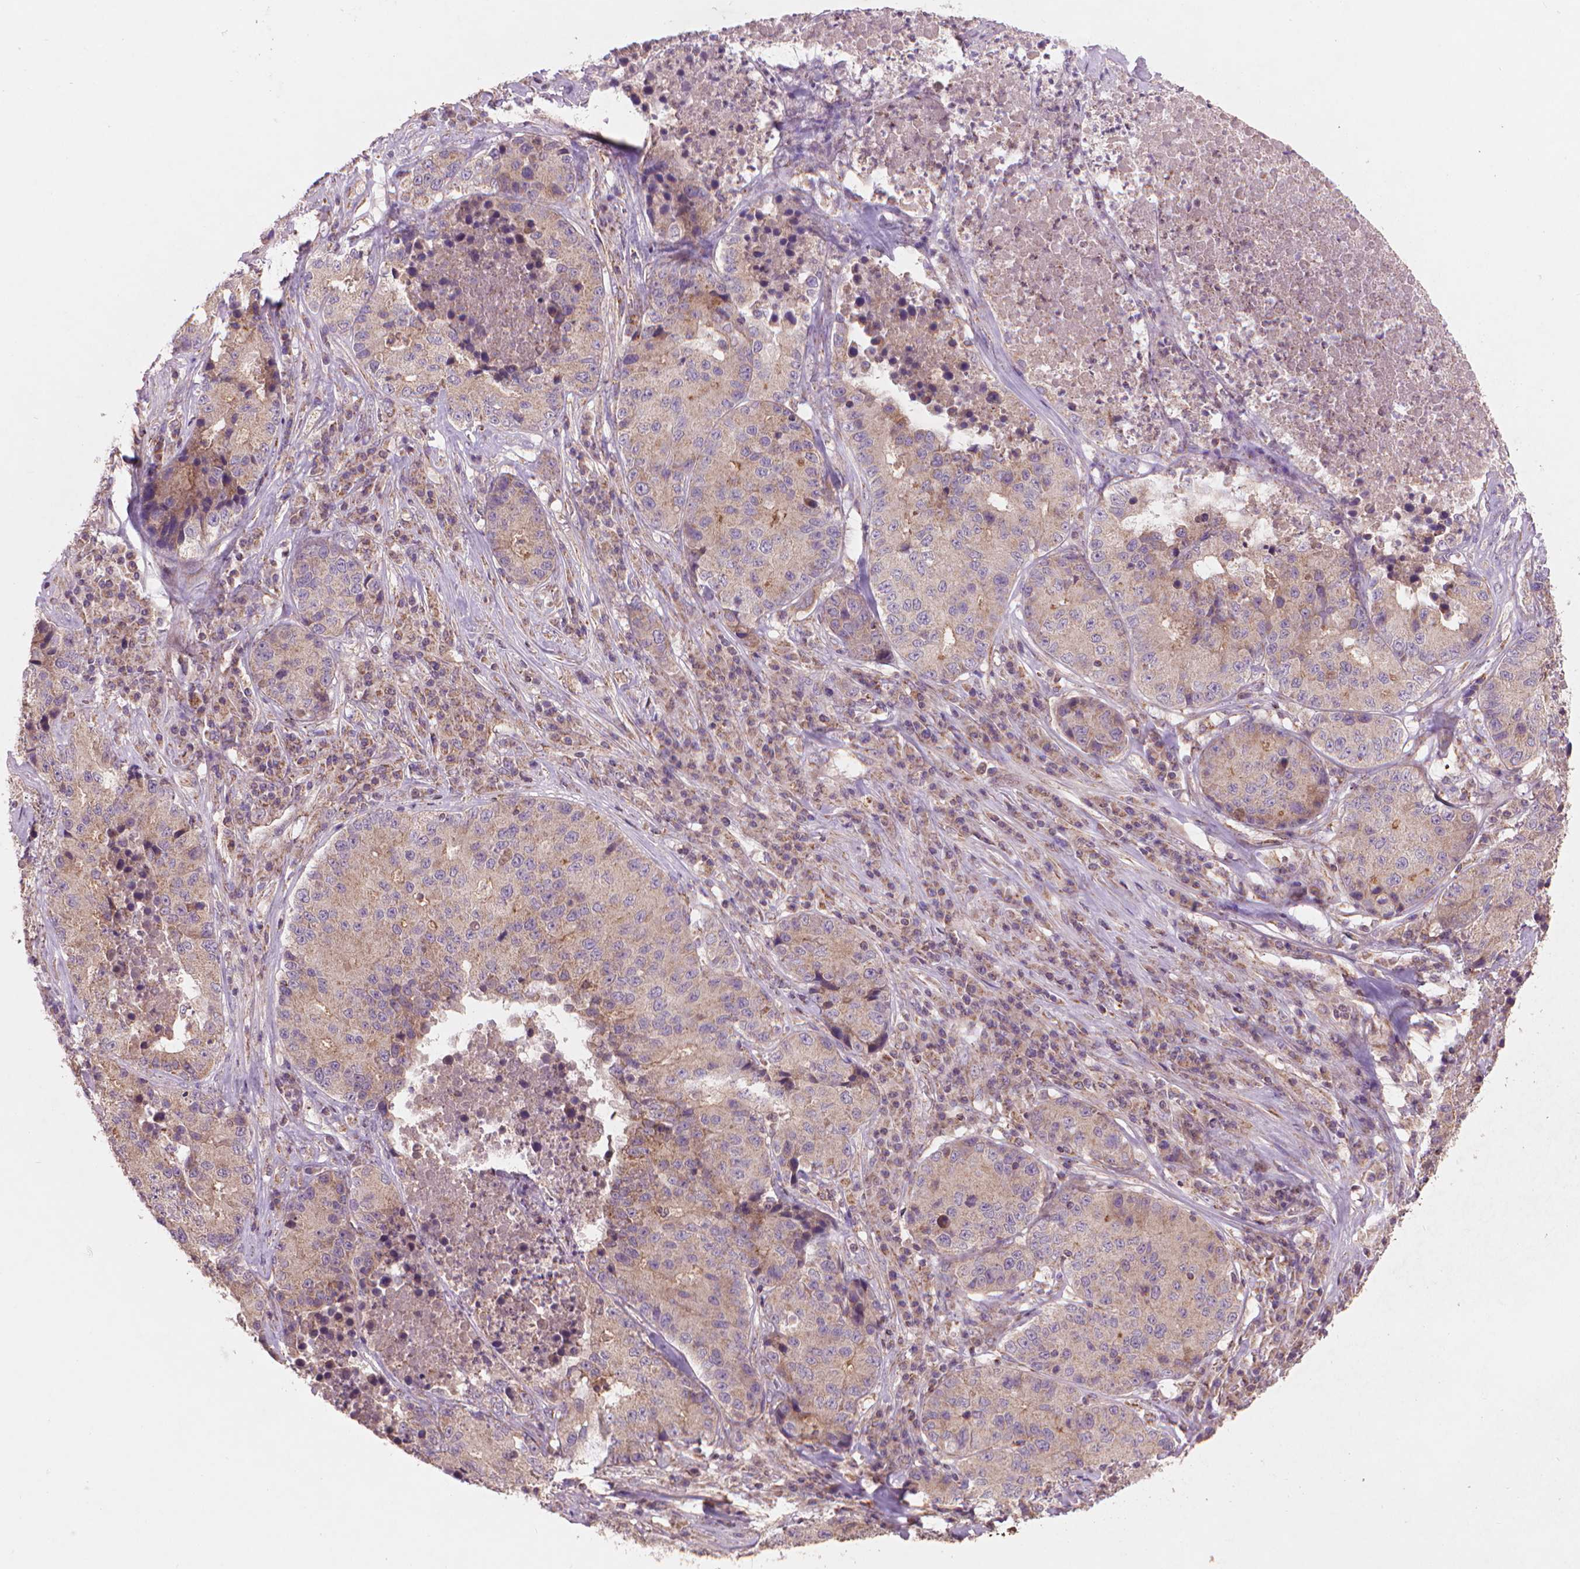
{"staining": {"intensity": "weak", "quantity": "<25%", "location": "cytoplasmic/membranous"}, "tissue": "stomach cancer", "cell_type": "Tumor cells", "image_type": "cancer", "snomed": [{"axis": "morphology", "description": "Adenocarcinoma, NOS"}, {"axis": "topography", "description": "Stomach"}], "caption": "IHC of adenocarcinoma (stomach) displays no staining in tumor cells.", "gene": "NLRX1", "patient": {"sex": "male", "age": 71}}